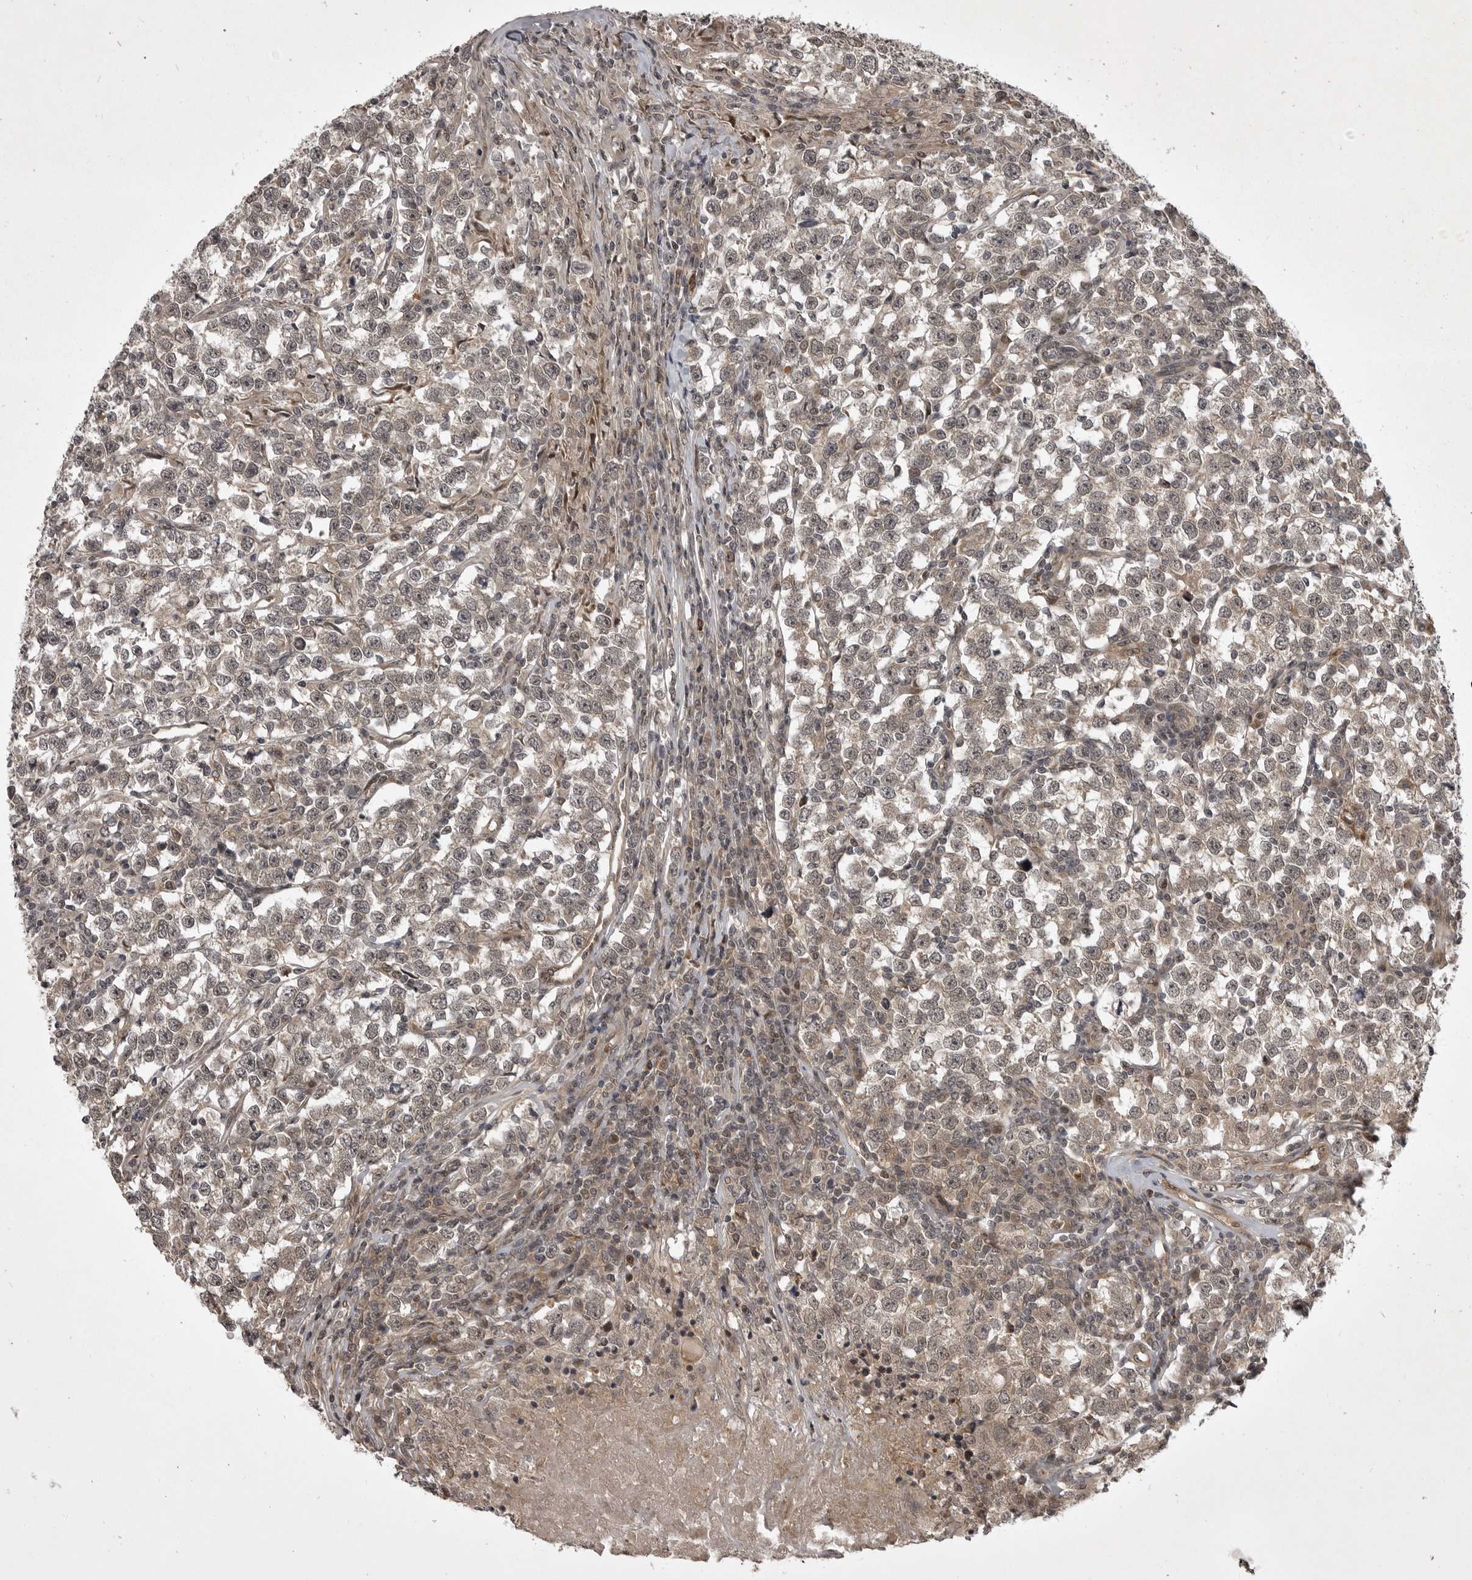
{"staining": {"intensity": "weak", "quantity": "25%-75%", "location": "cytoplasmic/membranous"}, "tissue": "testis cancer", "cell_type": "Tumor cells", "image_type": "cancer", "snomed": [{"axis": "morphology", "description": "Normal tissue, NOS"}, {"axis": "morphology", "description": "Seminoma, NOS"}, {"axis": "topography", "description": "Testis"}], "caption": "DAB immunohistochemical staining of testis cancer shows weak cytoplasmic/membranous protein staining in about 25%-75% of tumor cells.", "gene": "SNX16", "patient": {"sex": "male", "age": 43}}